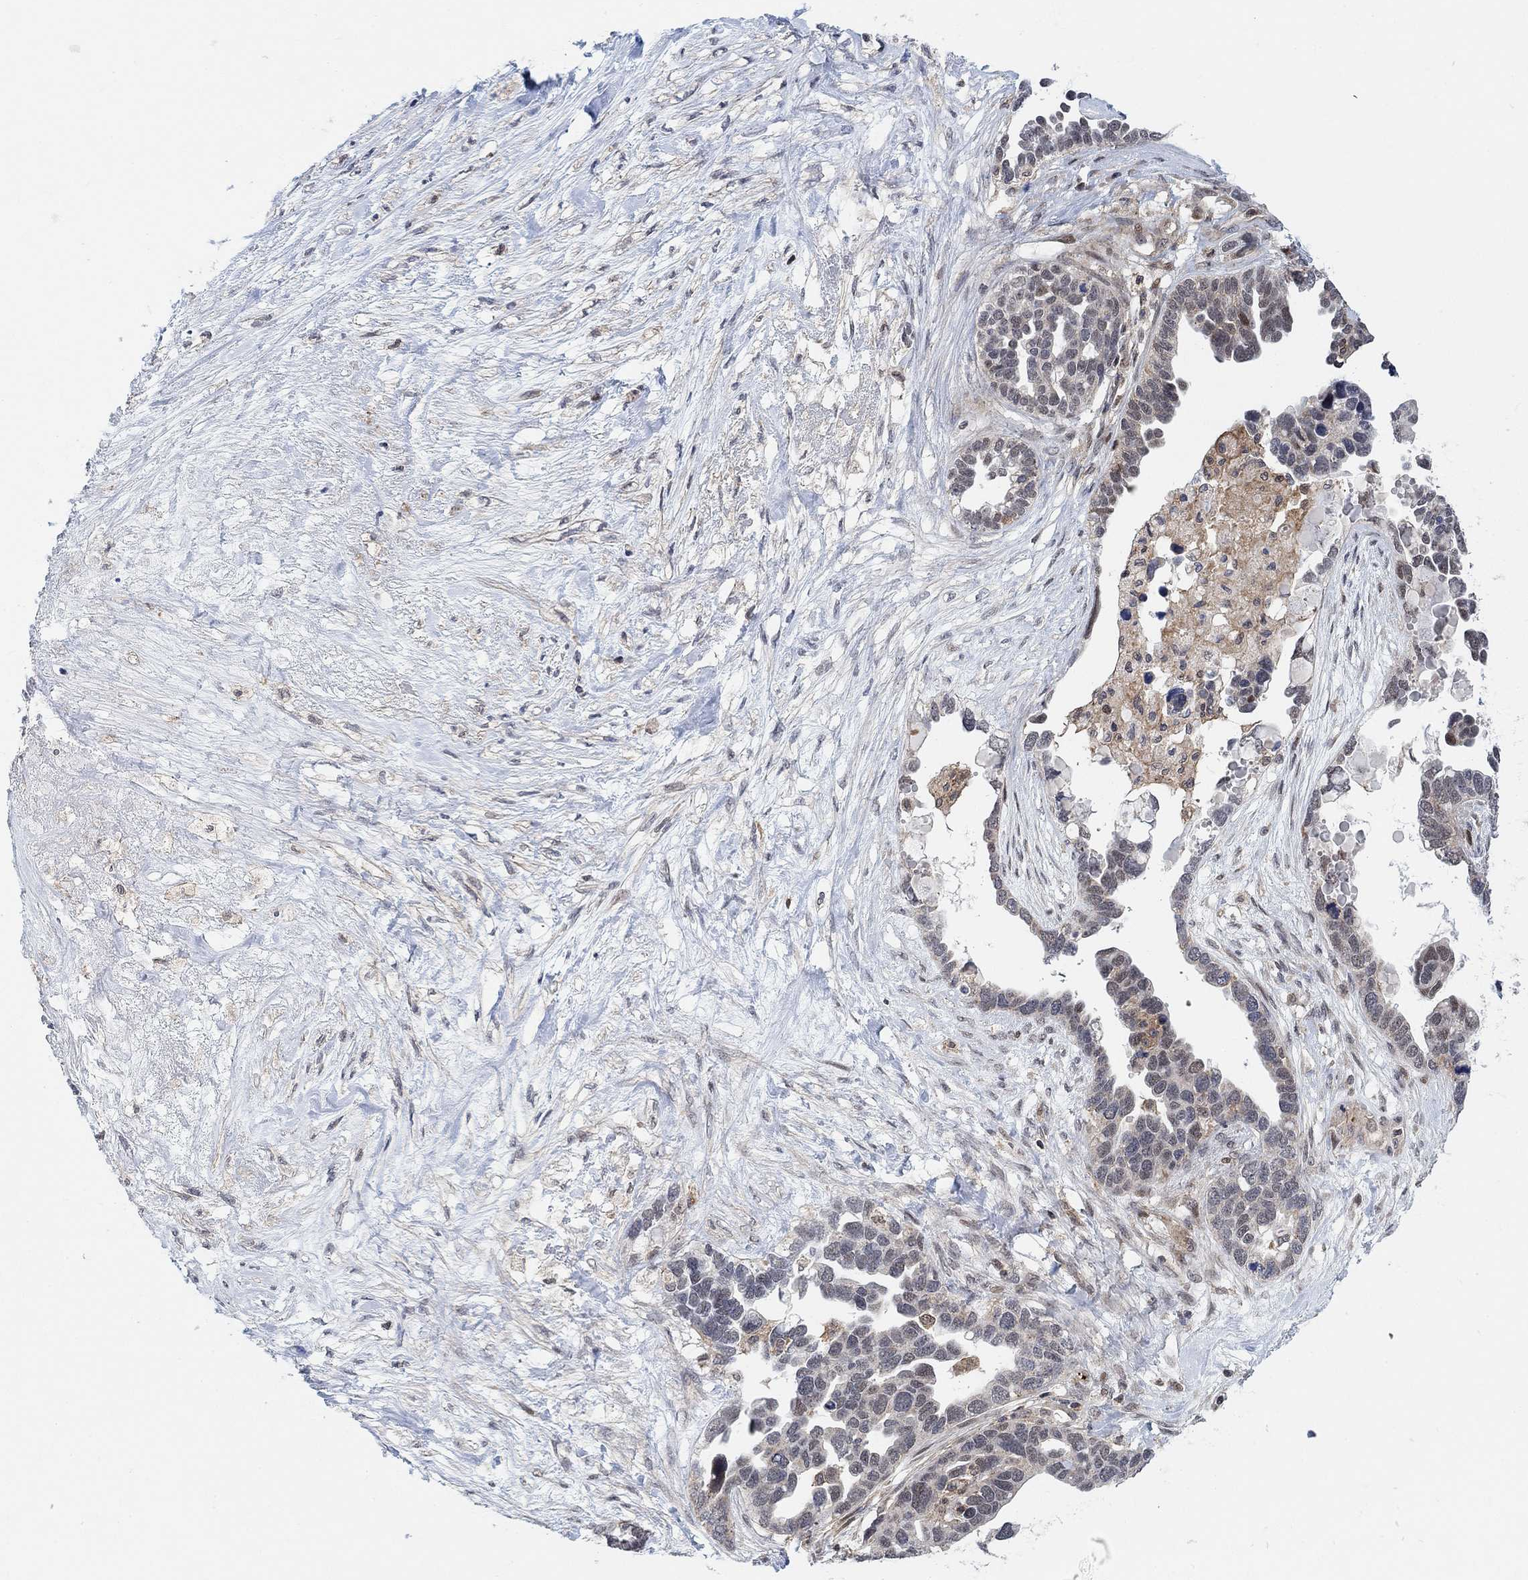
{"staining": {"intensity": "weak", "quantity": "<25%", "location": "nuclear"}, "tissue": "ovarian cancer", "cell_type": "Tumor cells", "image_type": "cancer", "snomed": [{"axis": "morphology", "description": "Cystadenocarcinoma, serous, NOS"}, {"axis": "topography", "description": "Ovary"}], "caption": "There is no significant positivity in tumor cells of serous cystadenocarcinoma (ovarian).", "gene": "PWWP2B", "patient": {"sex": "female", "age": 54}}